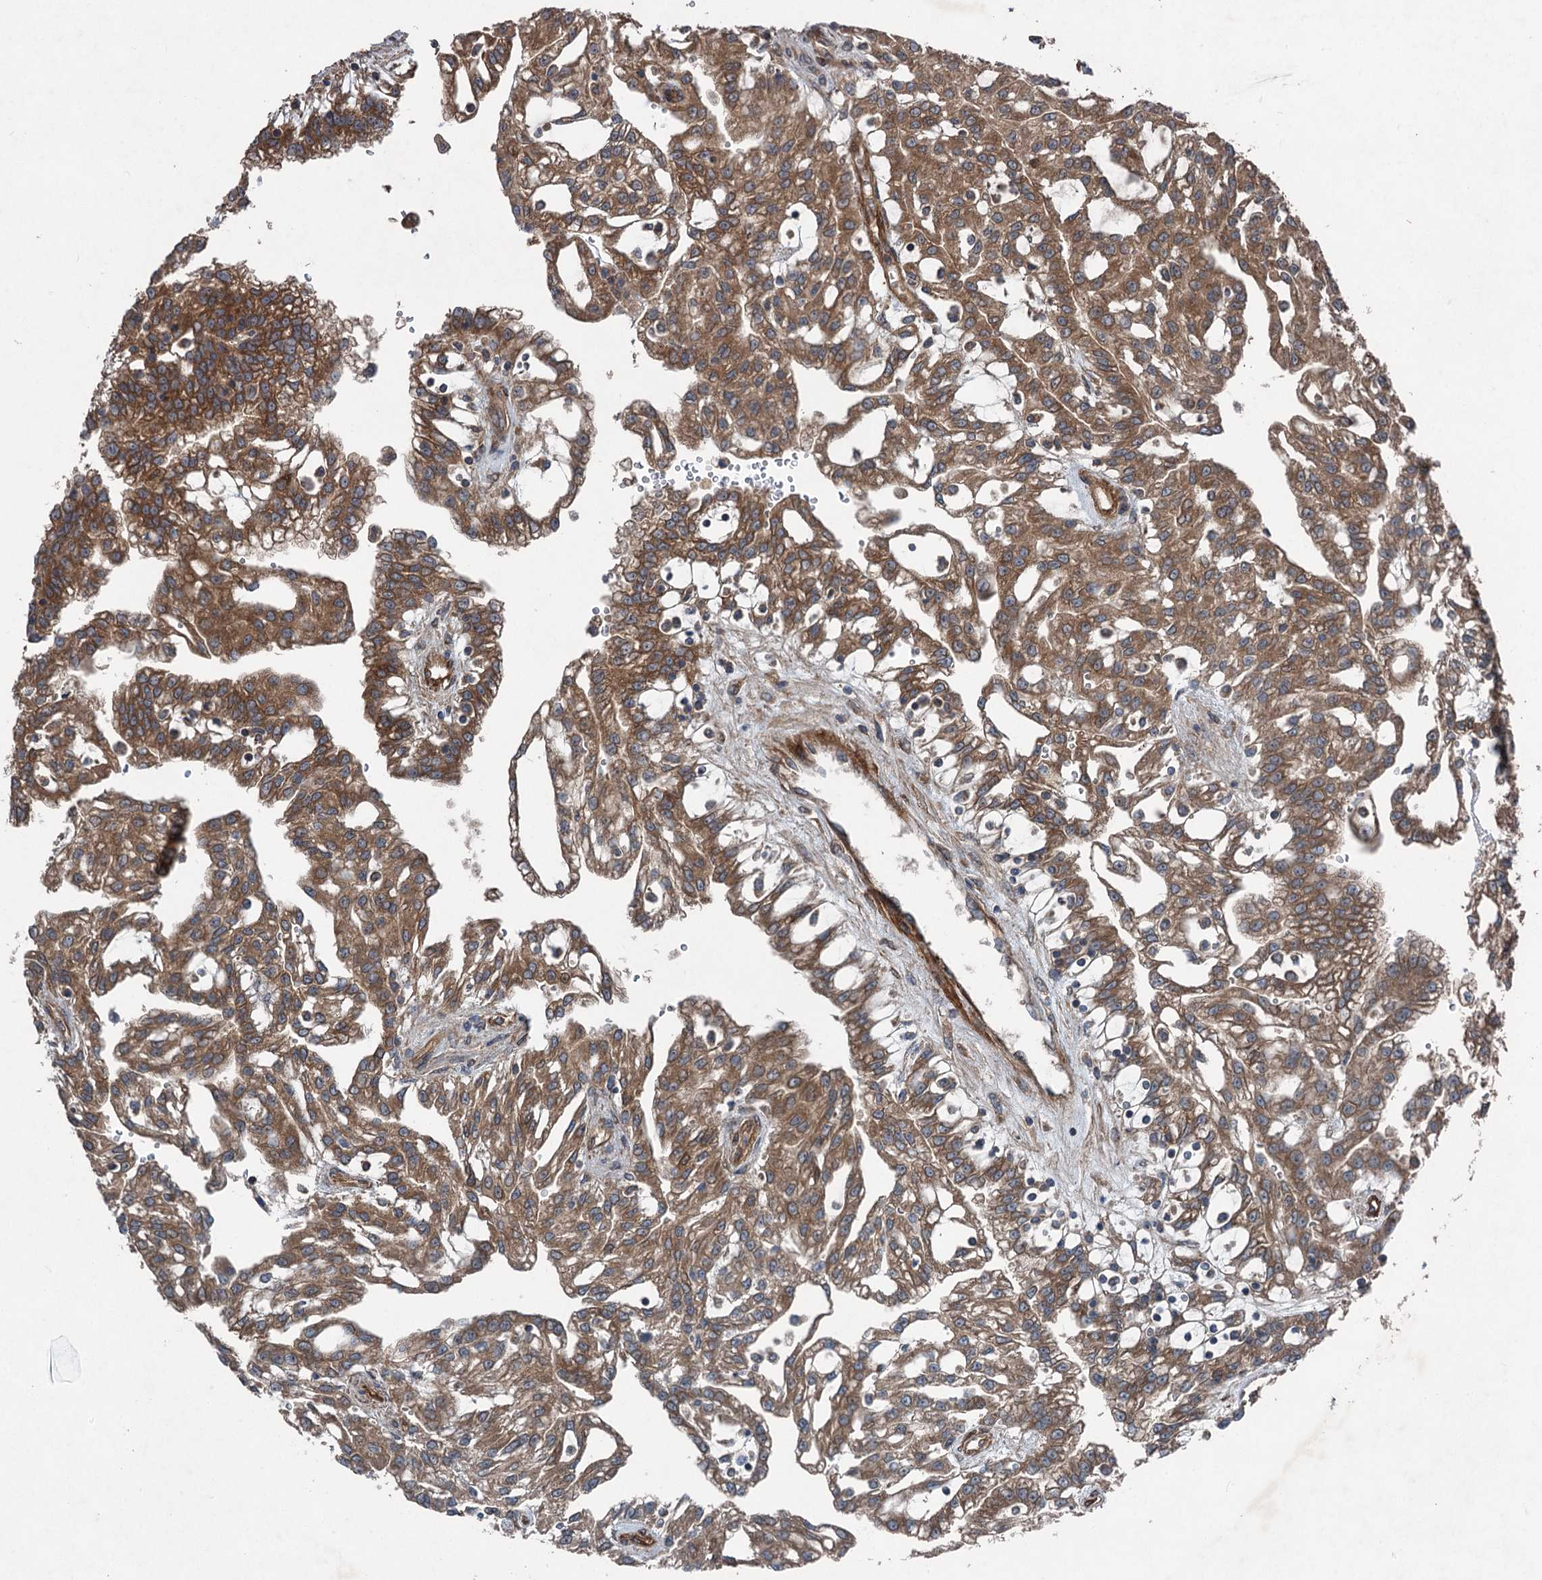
{"staining": {"intensity": "moderate", "quantity": ">75%", "location": "cytoplasmic/membranous"}, "tissue": "renal cancer", "cell_type": "Tumor cells", "image_type": "cancer", "snomed": [{"axis": "morphology", "description": "Adenocarcinoma, NOS"}, {"axis": "topography", "description": "Kidney"}], "caption": "An immunohistochemistry image of tumor tissue is shown. Protein staining in brown shows moderate cytoplasmic/membranous positivity in renal cancer (adenocarcinoma) within tumor cells.", "gene": "RNF214", "patient": {"sex": "male", "age": 63}}